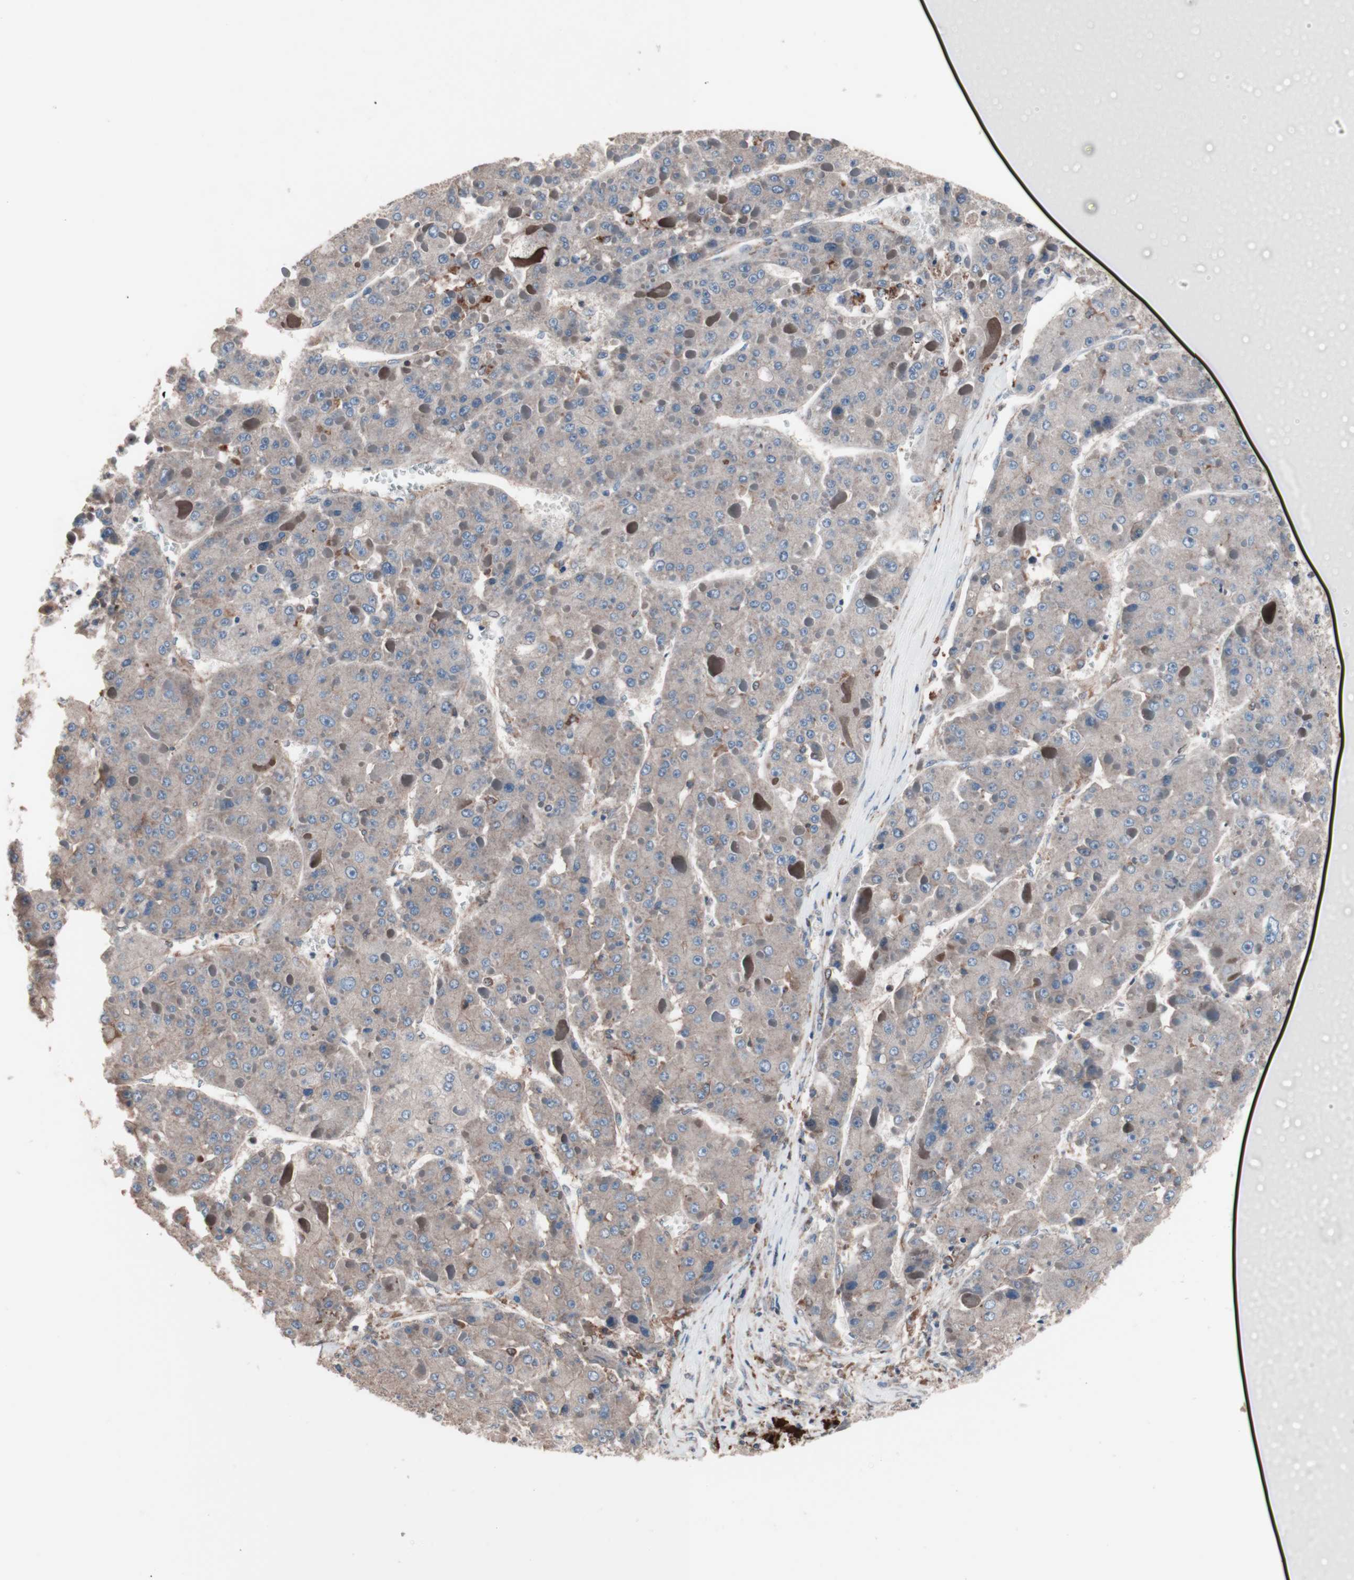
{"staining": {"intensity": "weak", "quantity": "<25%", "location": "cytoplasmic/membranous"}, "tissue": "liver cancer", "cell_type": "Tumor cells", "image_type": "cancer", "snomed": [{"axis": "morphology", "description": "Carcinoma, Hepatocellular, NOS"}, {"axis": "topography", "description": "Liver"}], "caption": "Immunohistochemistry of hepatocellular carcinoma (liver) exhibits no staining in tumor cells.", "gene": "ATG7", "patient": {"sex": "female", "age": 73}}